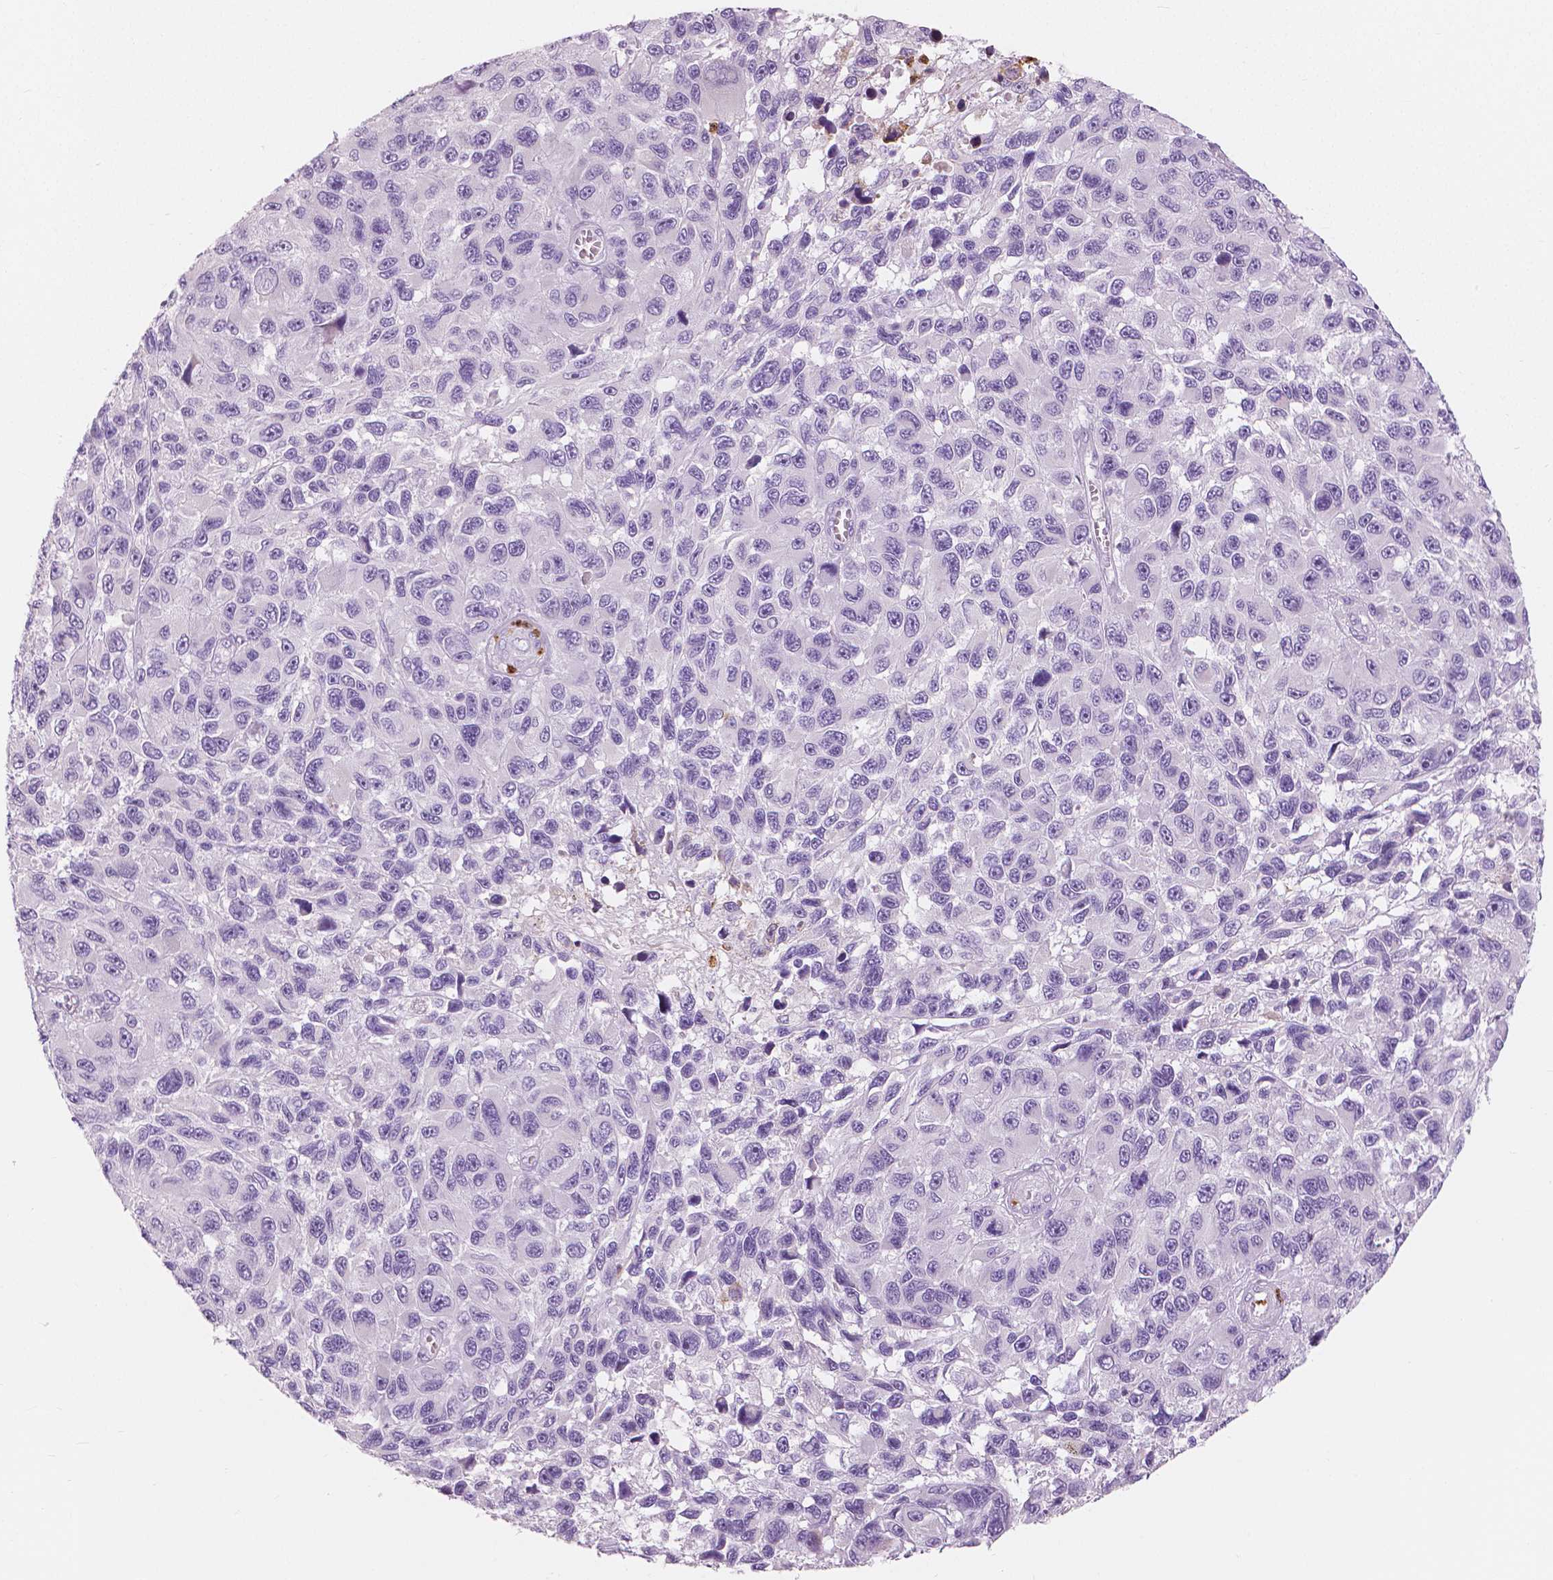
{"staining": {"intensity": "negative", "quantity": "none", "location": "none"}, "tissue": "melanoma", "cell_type": "Tumor cells", "image_type": "cancer", "snomed": [{"axis": "morphology", "description": "Malignant melanoma, NOS"}, {"axis": "topography", "description": "Skin"}], "caption": "An IHC photomicrograph of melanoma is shown. There is no staining in tumor cells of melanoma.", "gene": "CXCR2", "patient": {"sex": "male", "age": 53}}